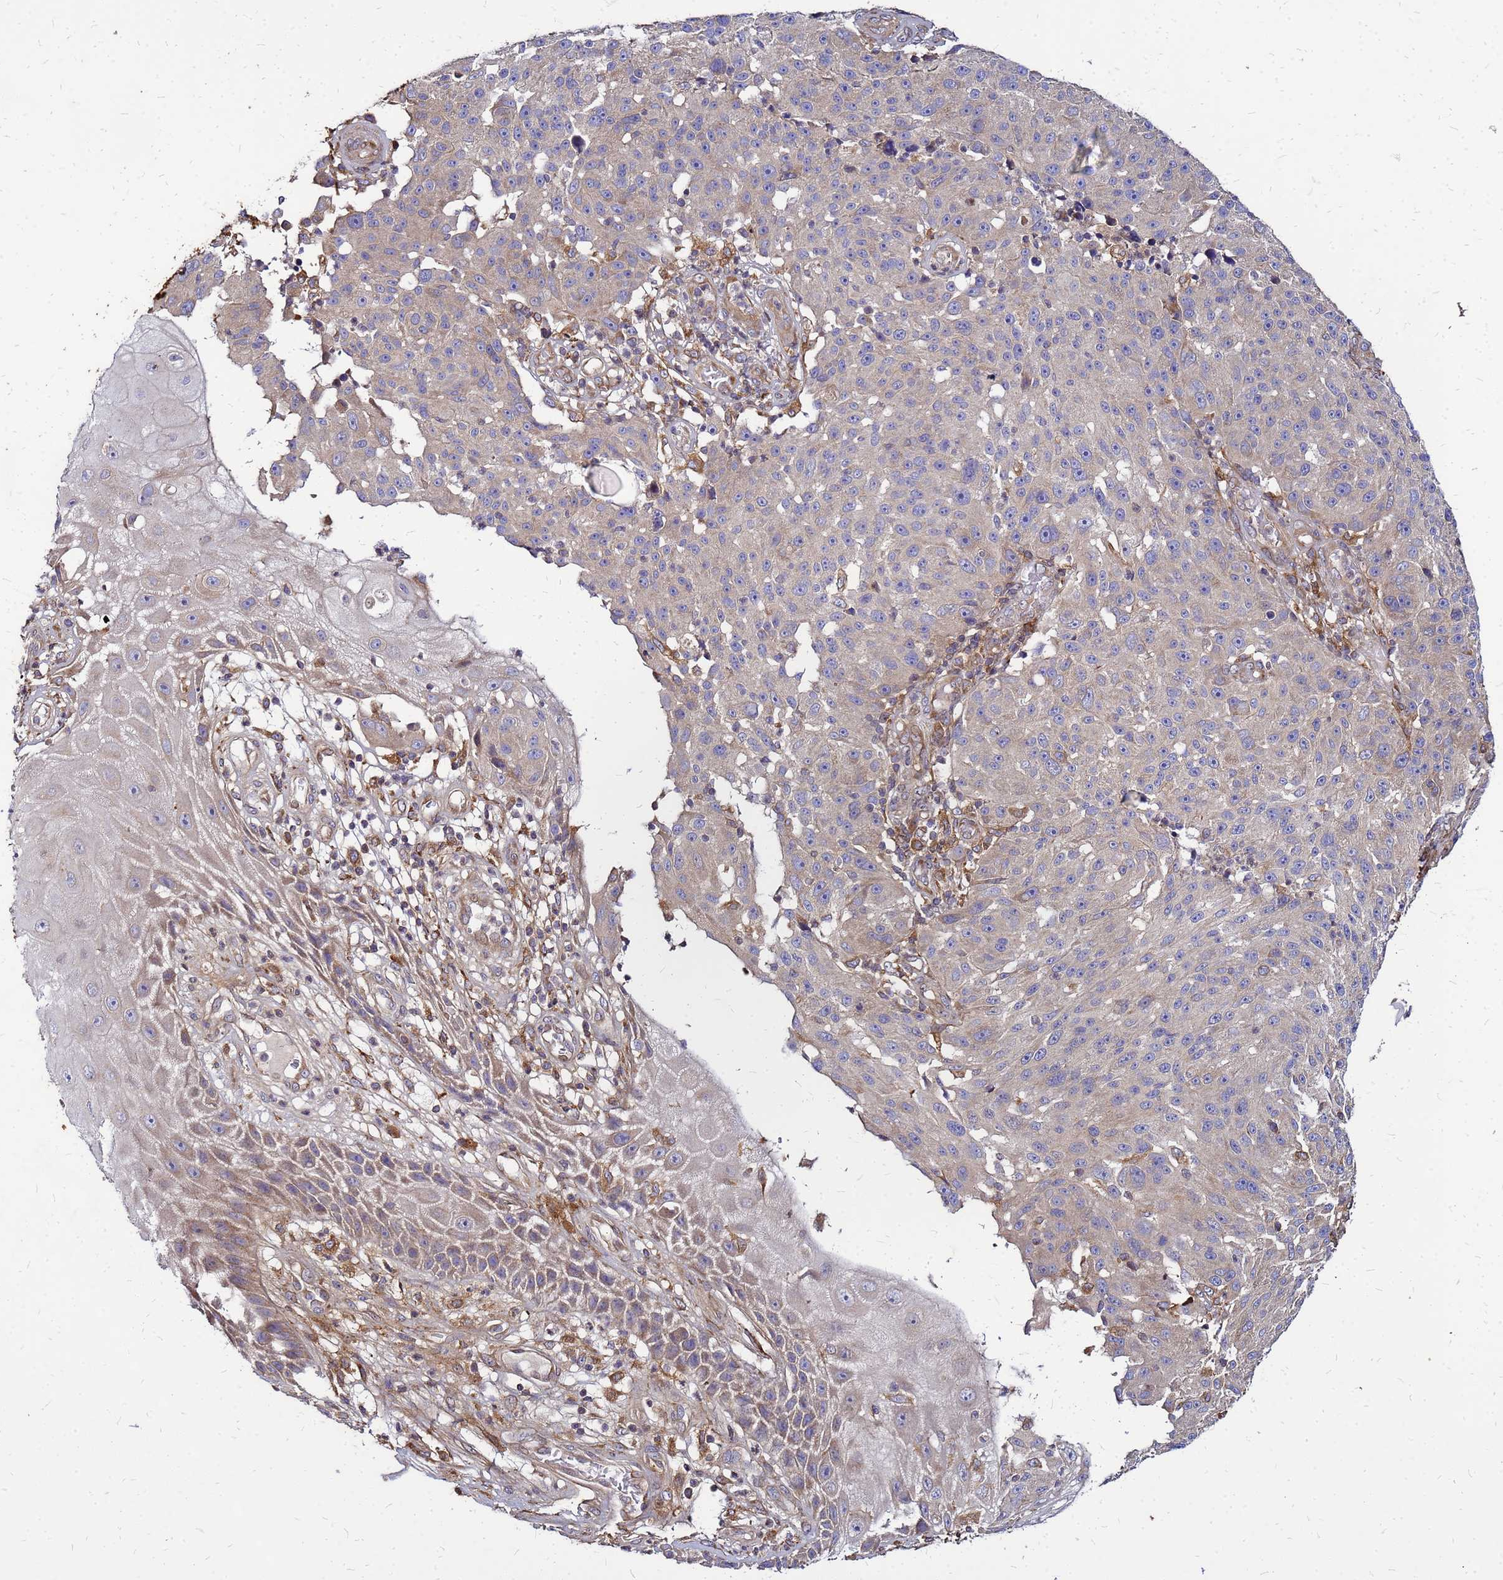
{"staining": {"intensity": "negative", "quantity": "none", "location": "none"}, "tissue": "melanoma", "cell_type": "Tumor cells", "image_type": "cancer", "snomed": [{"axis": "morphology", "description": "Malignant melanoma, NOS"}, {"axis": "topography", "description": "Skin"}], "caption": "Malignant melanoma was stained to show a protein in brown. There is no significant staining in tumor cells. Brightfield microscopy of immunohistochemistry stained with DAB (brown) and hematoxylin (blue), captured at high magnification.", "gene": "CYBC1", "patient": {"sex": "male", "age": 53}}